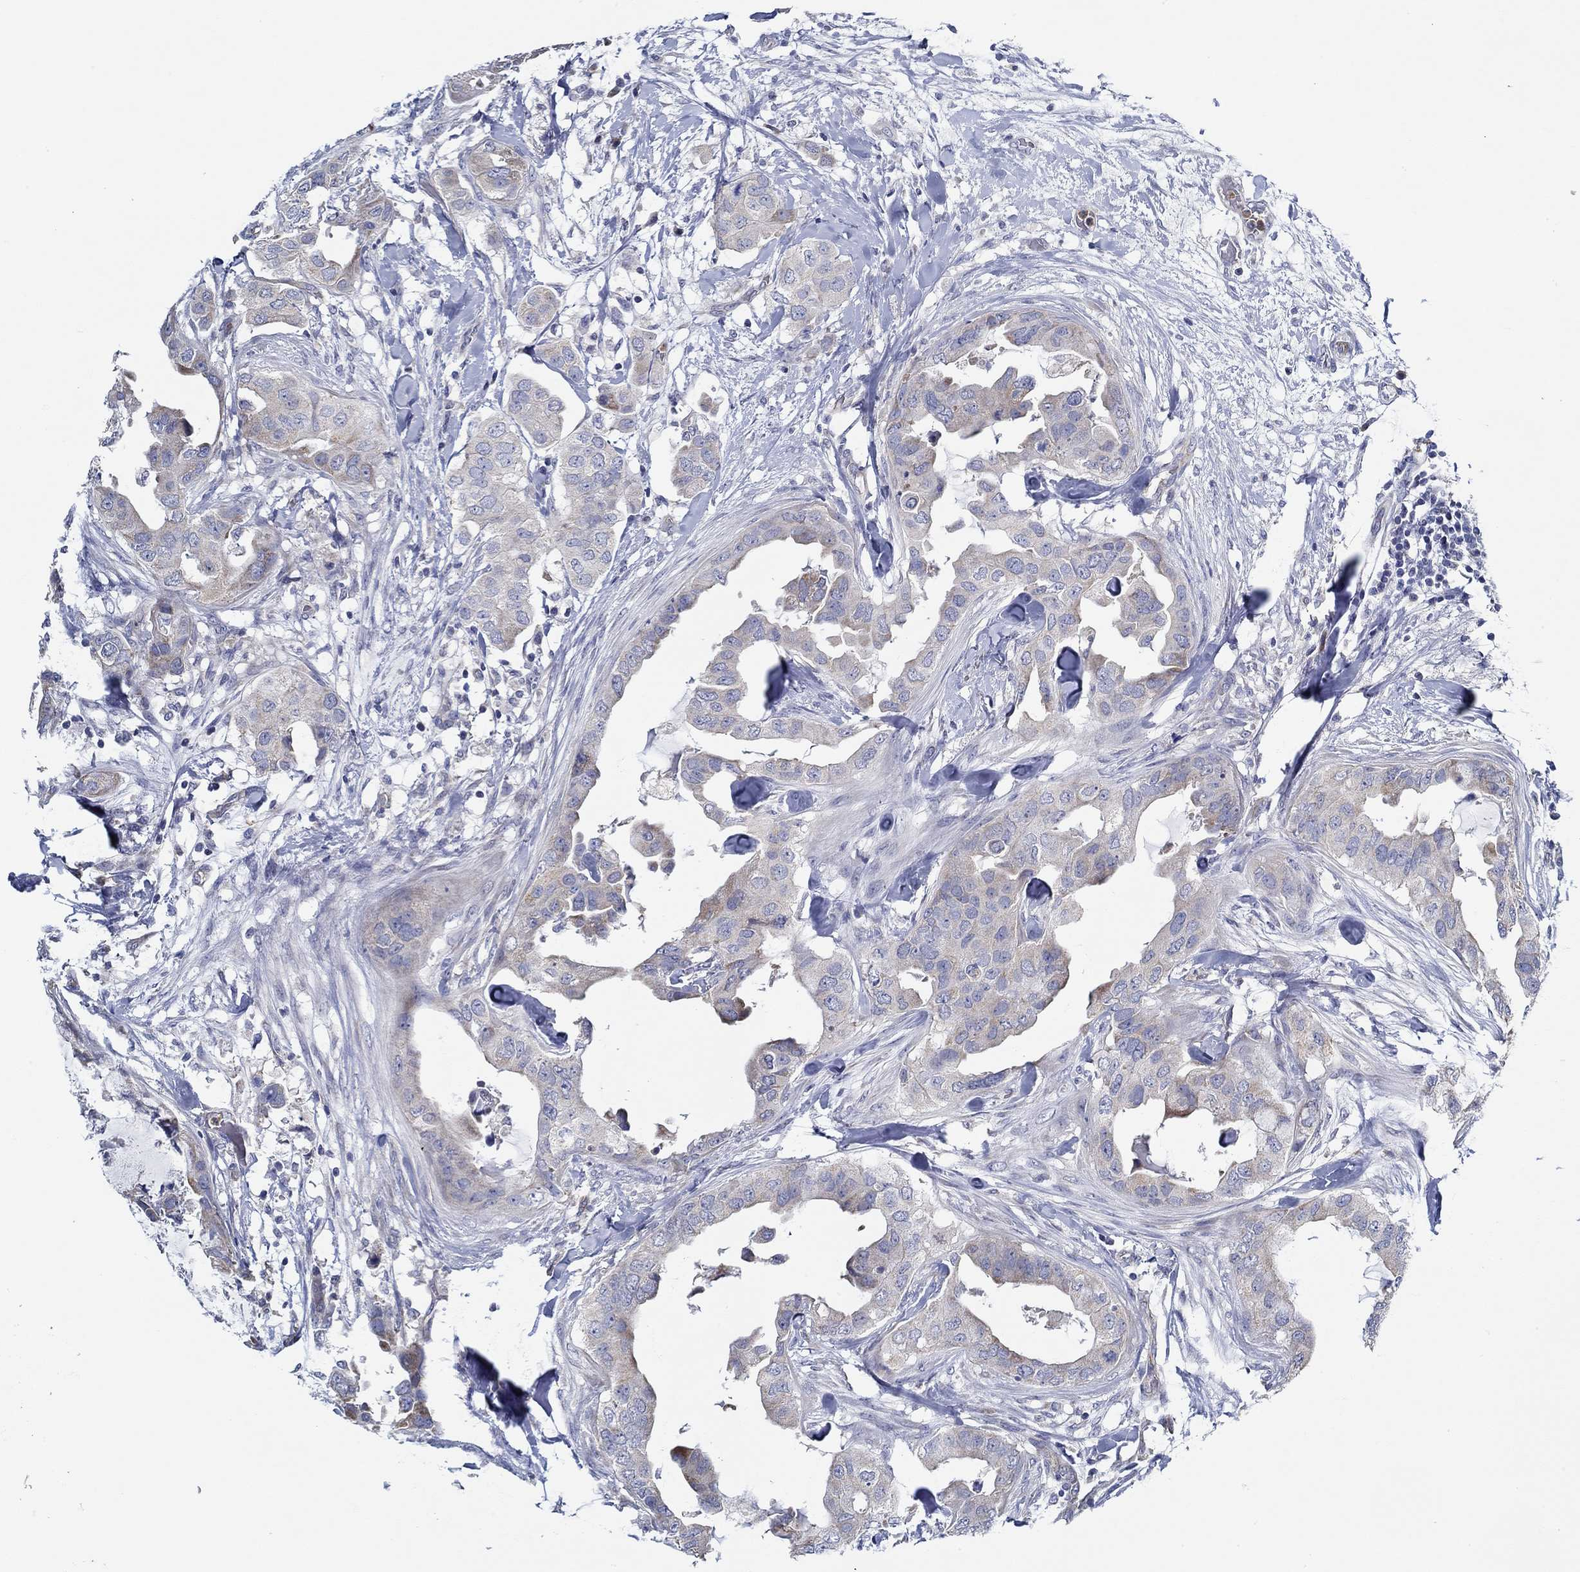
{"staining": {"intensity": "weak", "quantity": "<25%", "location": "cytoplasmic/membranous"}, "tissue": "breast cancer", "cell_type": "Tumor cells", "image_type": "cancer", "snomed": [{"axis": "morphology", "description": "Normal tissue, NOS"}, {"axis": "morphology", "description": "Duct carcinoma"}, {"axis": "topography", "description": "Breast"}], "caption": "DAB (3,3'-diaminobenzidine) immunohistochemical staining of breast intraductal carcinoma demonstrates no significant expression in tumor cells.", "gene": "CFAP61", "patient": {"sex": "female", "age": 40}}